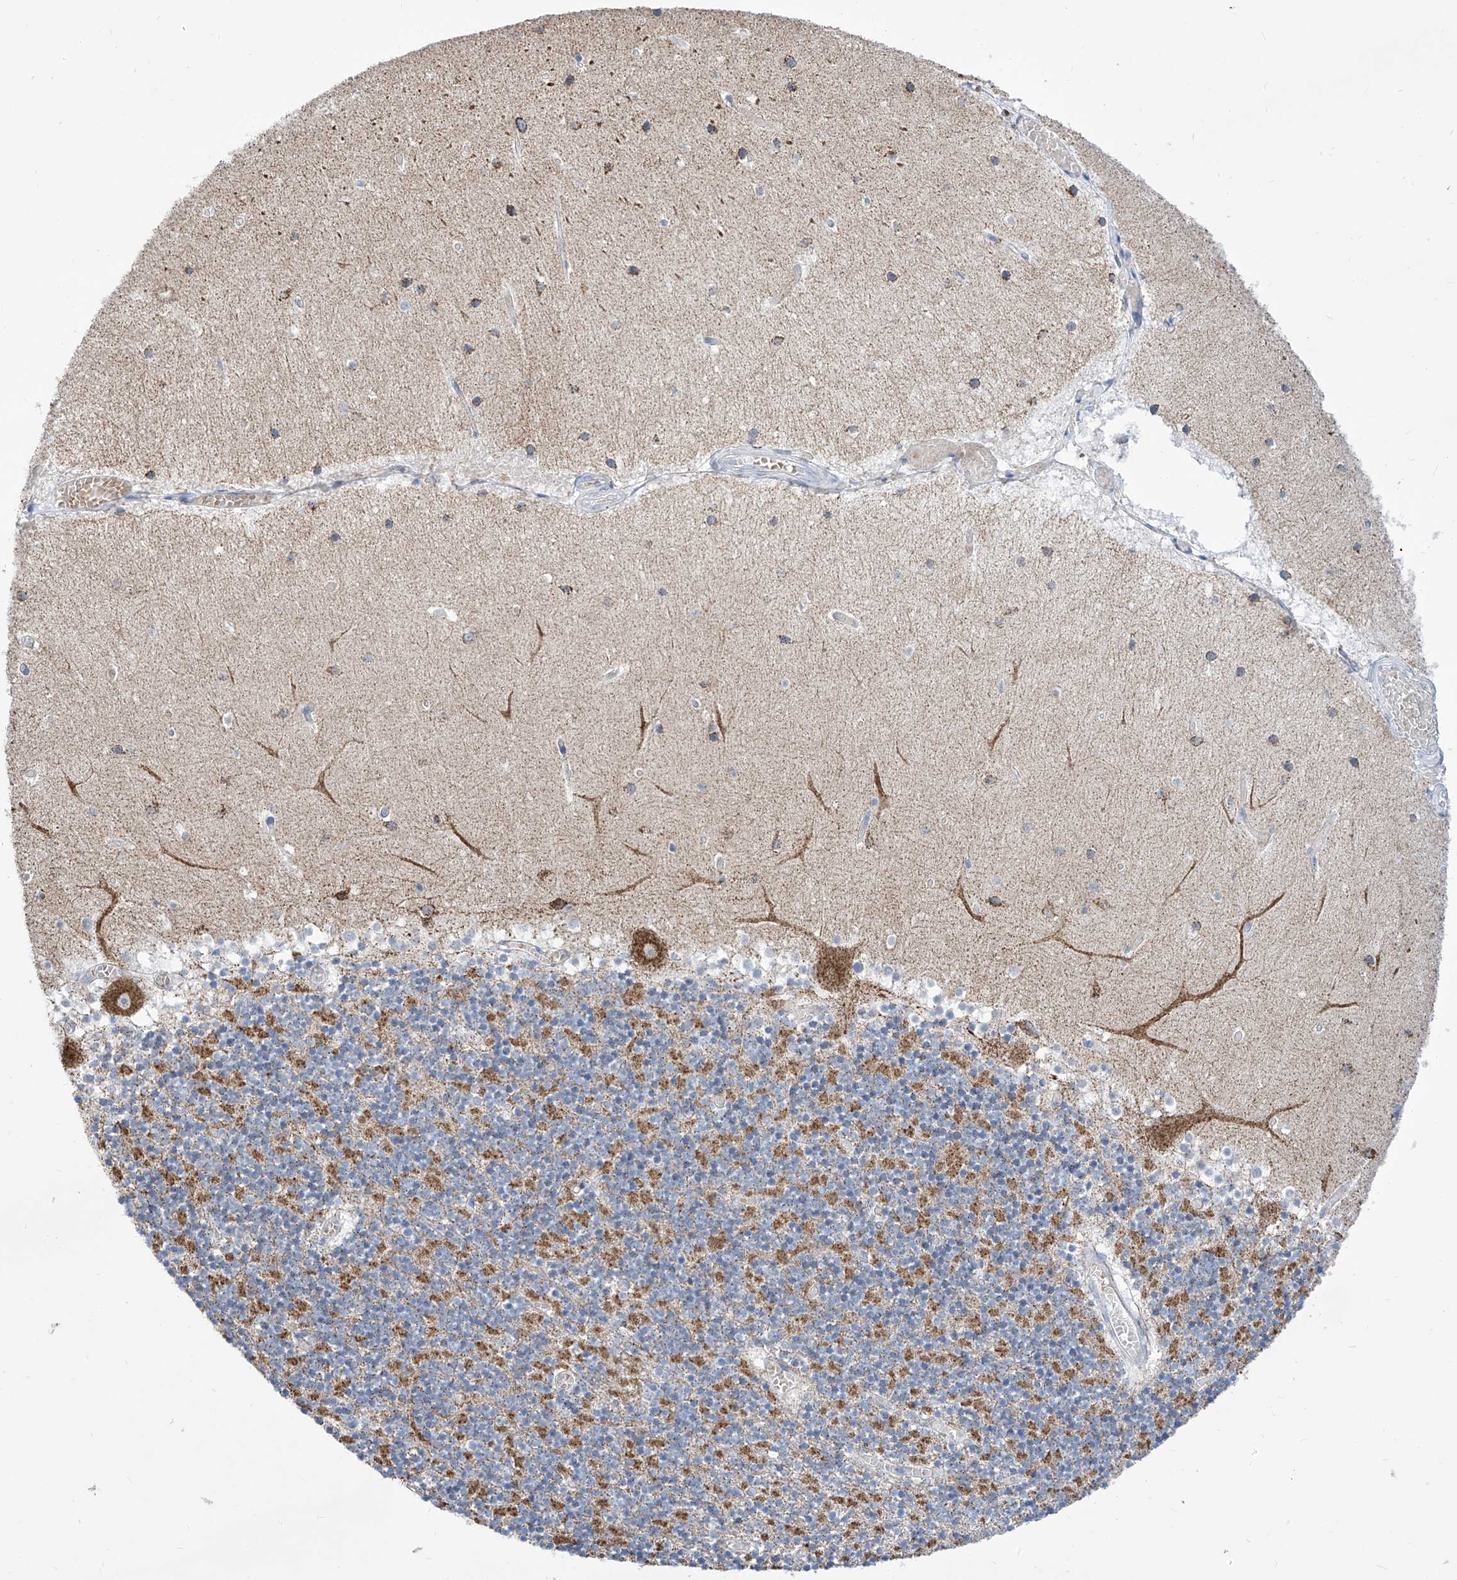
{"staining": {"intensity": "moderate", "quantity": "25%-75%", "location": "cytoplasmic/membranous"}, "tissue": "cerebellum", "cell_type": "Cells in granular layer", "image_type": "normal", "snomed": [{"axis": "morphology", "description": "Normal tissue, NOS"}, {"axis": "topography", "description": "Cerebellum"}], "caption": "This is a histology image of immunohistochemistry staining of normal cerebellum, which shows moderate staining in the cytoplasmic/membranous of cells in granular layer.", "gene": "SRBD1", "patient": {"sex": "female", "age": 28}}